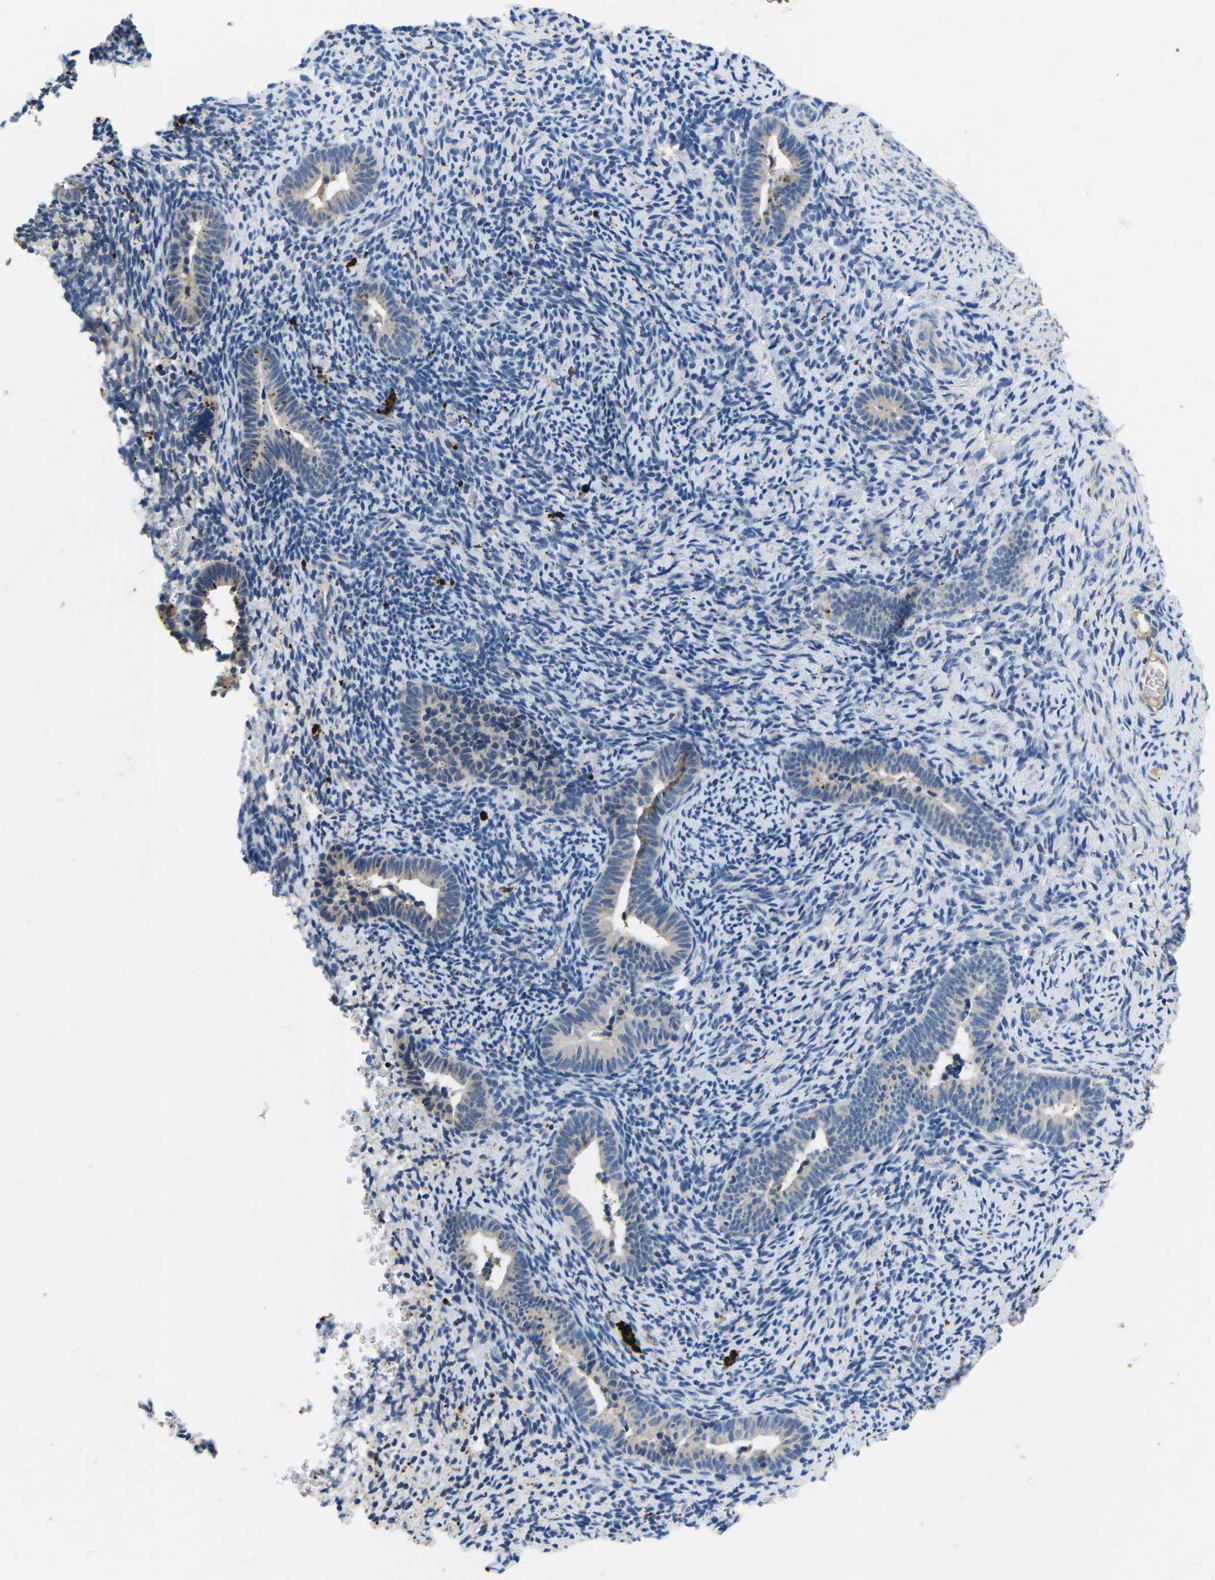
{"staining": {"intensity": "negative", "quantity": "none", "location": "none"}, "tissue": "endometrium", "cell_type": "Cells in endometrial stroma", "image_type": "normal", "snomed": [{"axis": "morphology", "description": "Normal tissue, NOS"}, {"axis": "topography", "description": "Endometrium"}], "caption": "Human endometrium stained for a protein using immunohistochemistry (IHC) reveals no expression in cells in endometrial stroma.", "gene": "PDCD6IP", "patient": {"sex": "female", "age": 51}}